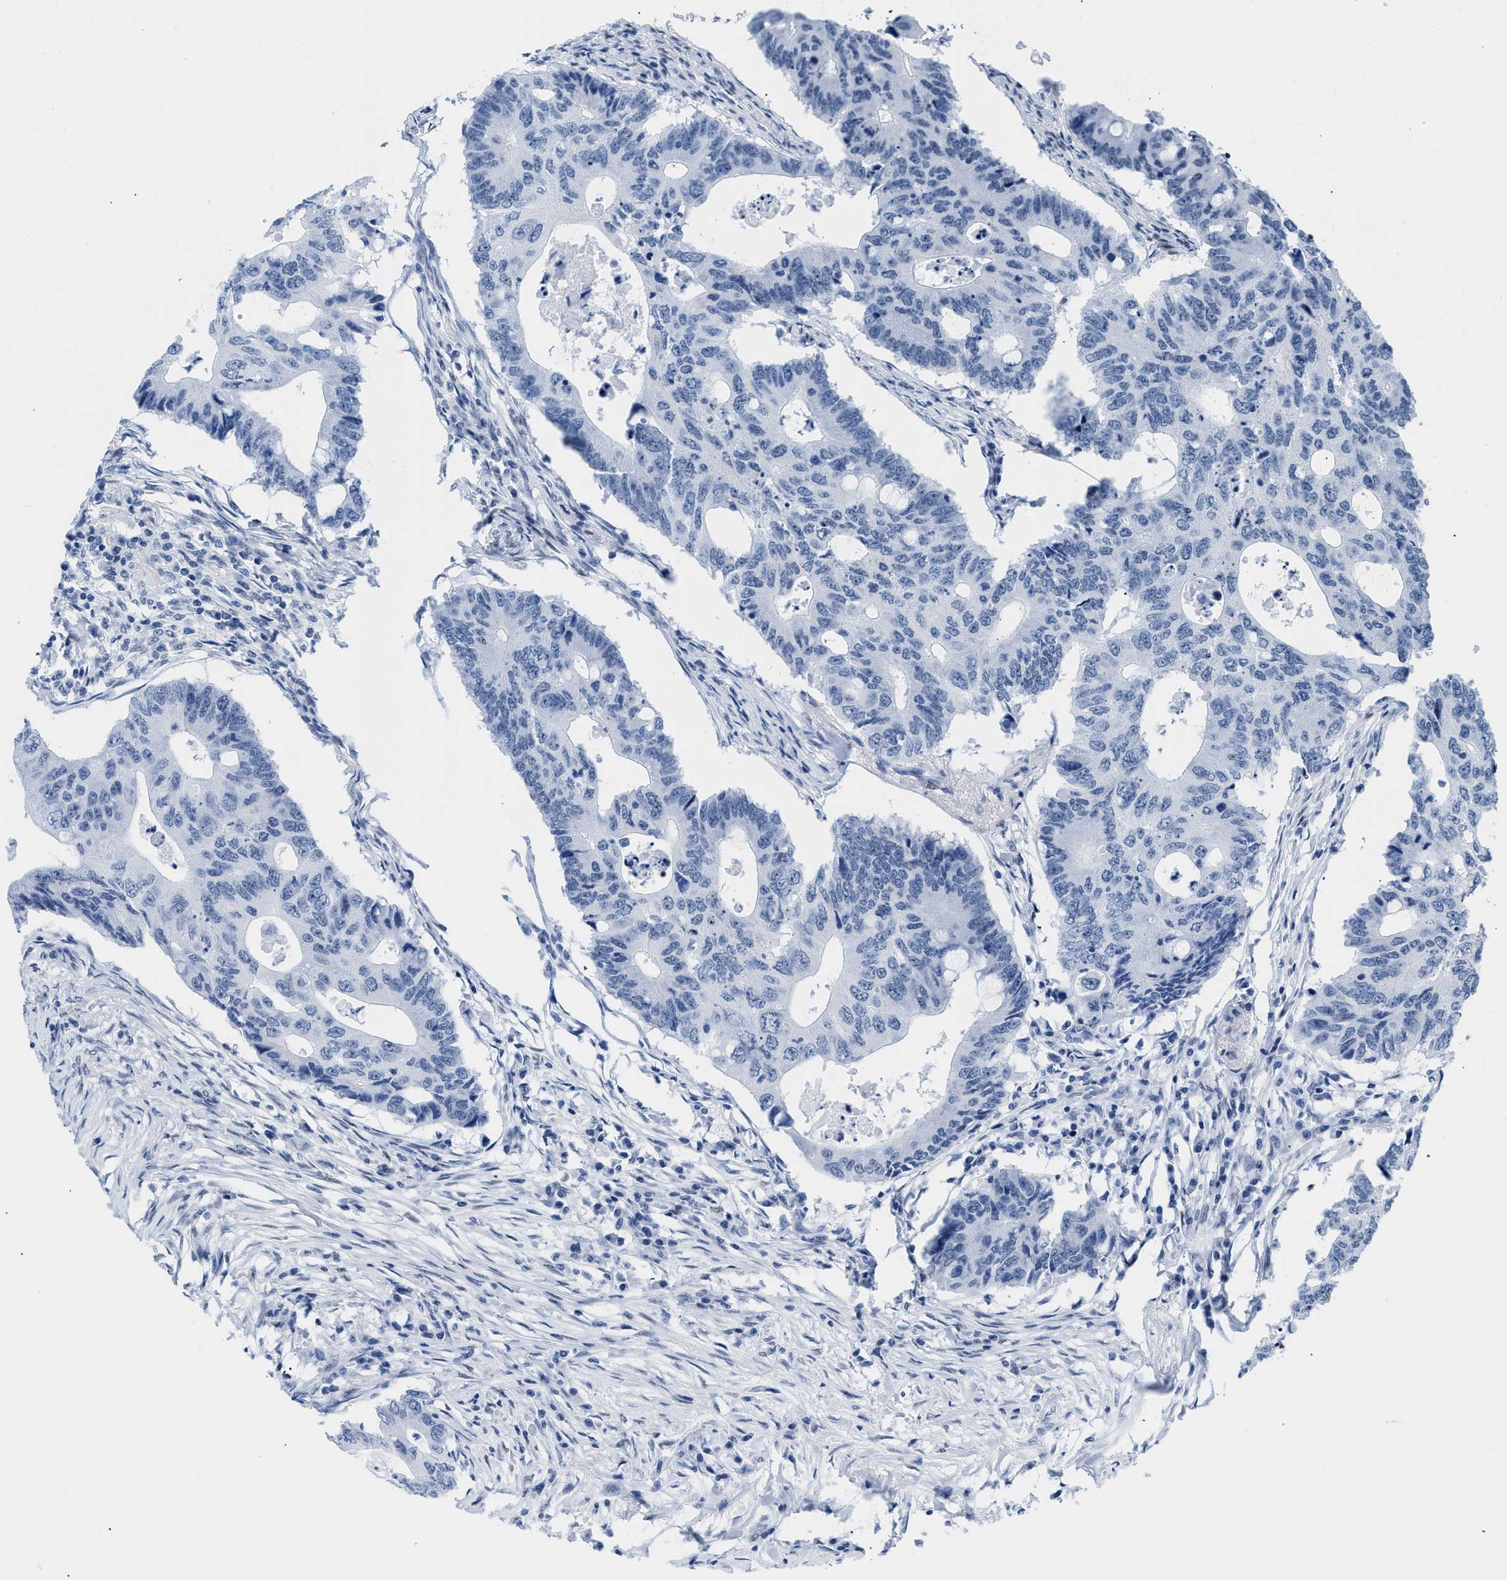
{"staining": {"intensity": "negative", "quantity": "none", "location": "none"}, "tissue": "colorectal cancer", "cell_type": "Tumor cells", "image_type": "cancer", "snomed": [{"axis": "morphology", "description": "Adenocarcinoma, NOS"}, {"axis": "topography", "description": "Colon"}], "caption": "A photomicrograph of adenocarcinoma (colorectal) stained for a protein shows no brown staining in tumor cells.", "gene": "CTBP1", "patient": {"sex": "male", "age": 71}}